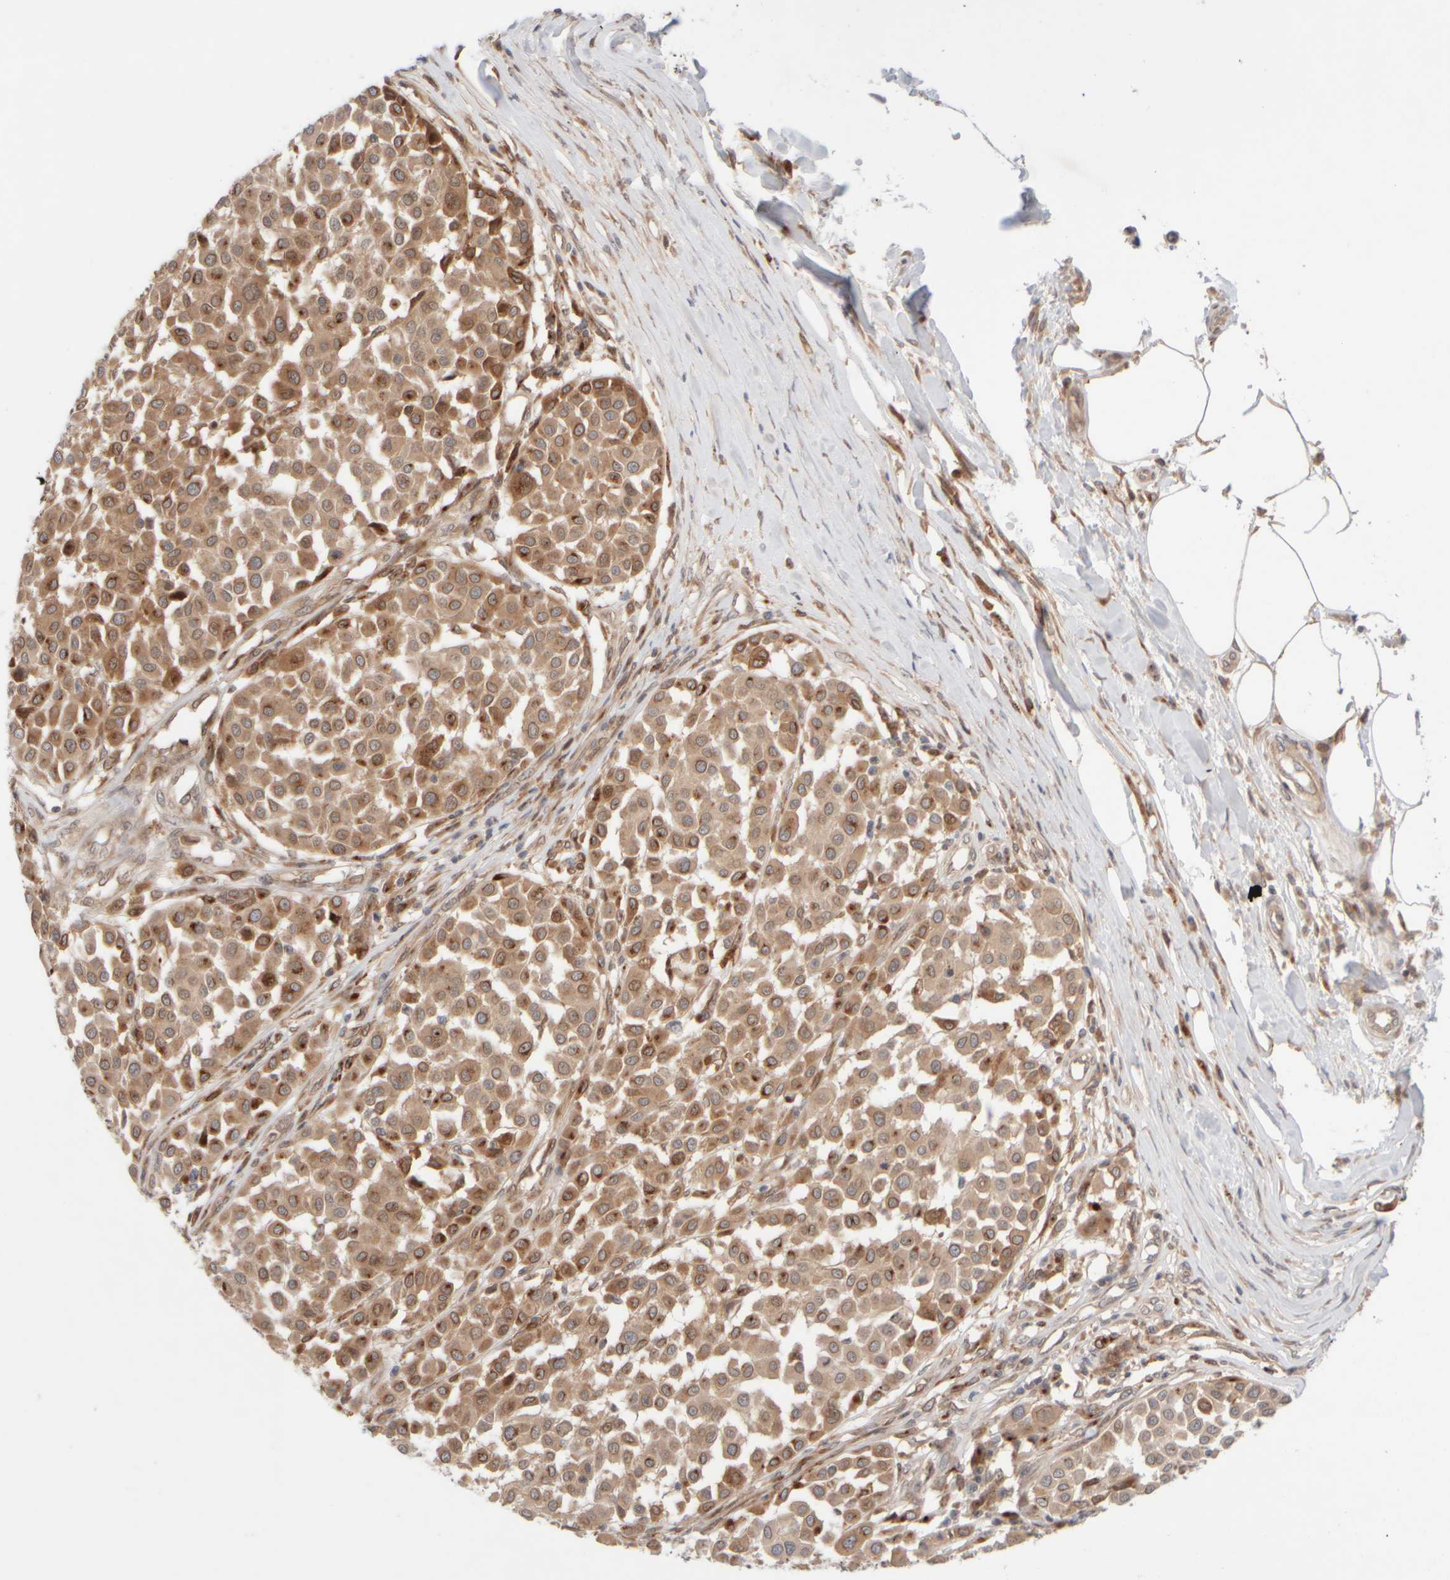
{"staining": {"intensity": "moderate", "quantity": ">75%", "location": "cytoplasmic/membranous"}, "tissue": "melanoma", "cell_type": "Tumor cells", "image_type": "cancer", "snomed": [{"axis": "morphology", "description": "Malignant melanoma, Metastatic site"}, {"axis": "topography", "description": "Soft tissue"}], "caption": "Malignant melanoma (metastatic site) was stained to show a protein in brown. There is medium levels of moderate cytoplasmic/membranous positivity in about >75% of tumor cells.", "gene": "GCN1", "patient": {"sex": "male", "age": 41}}